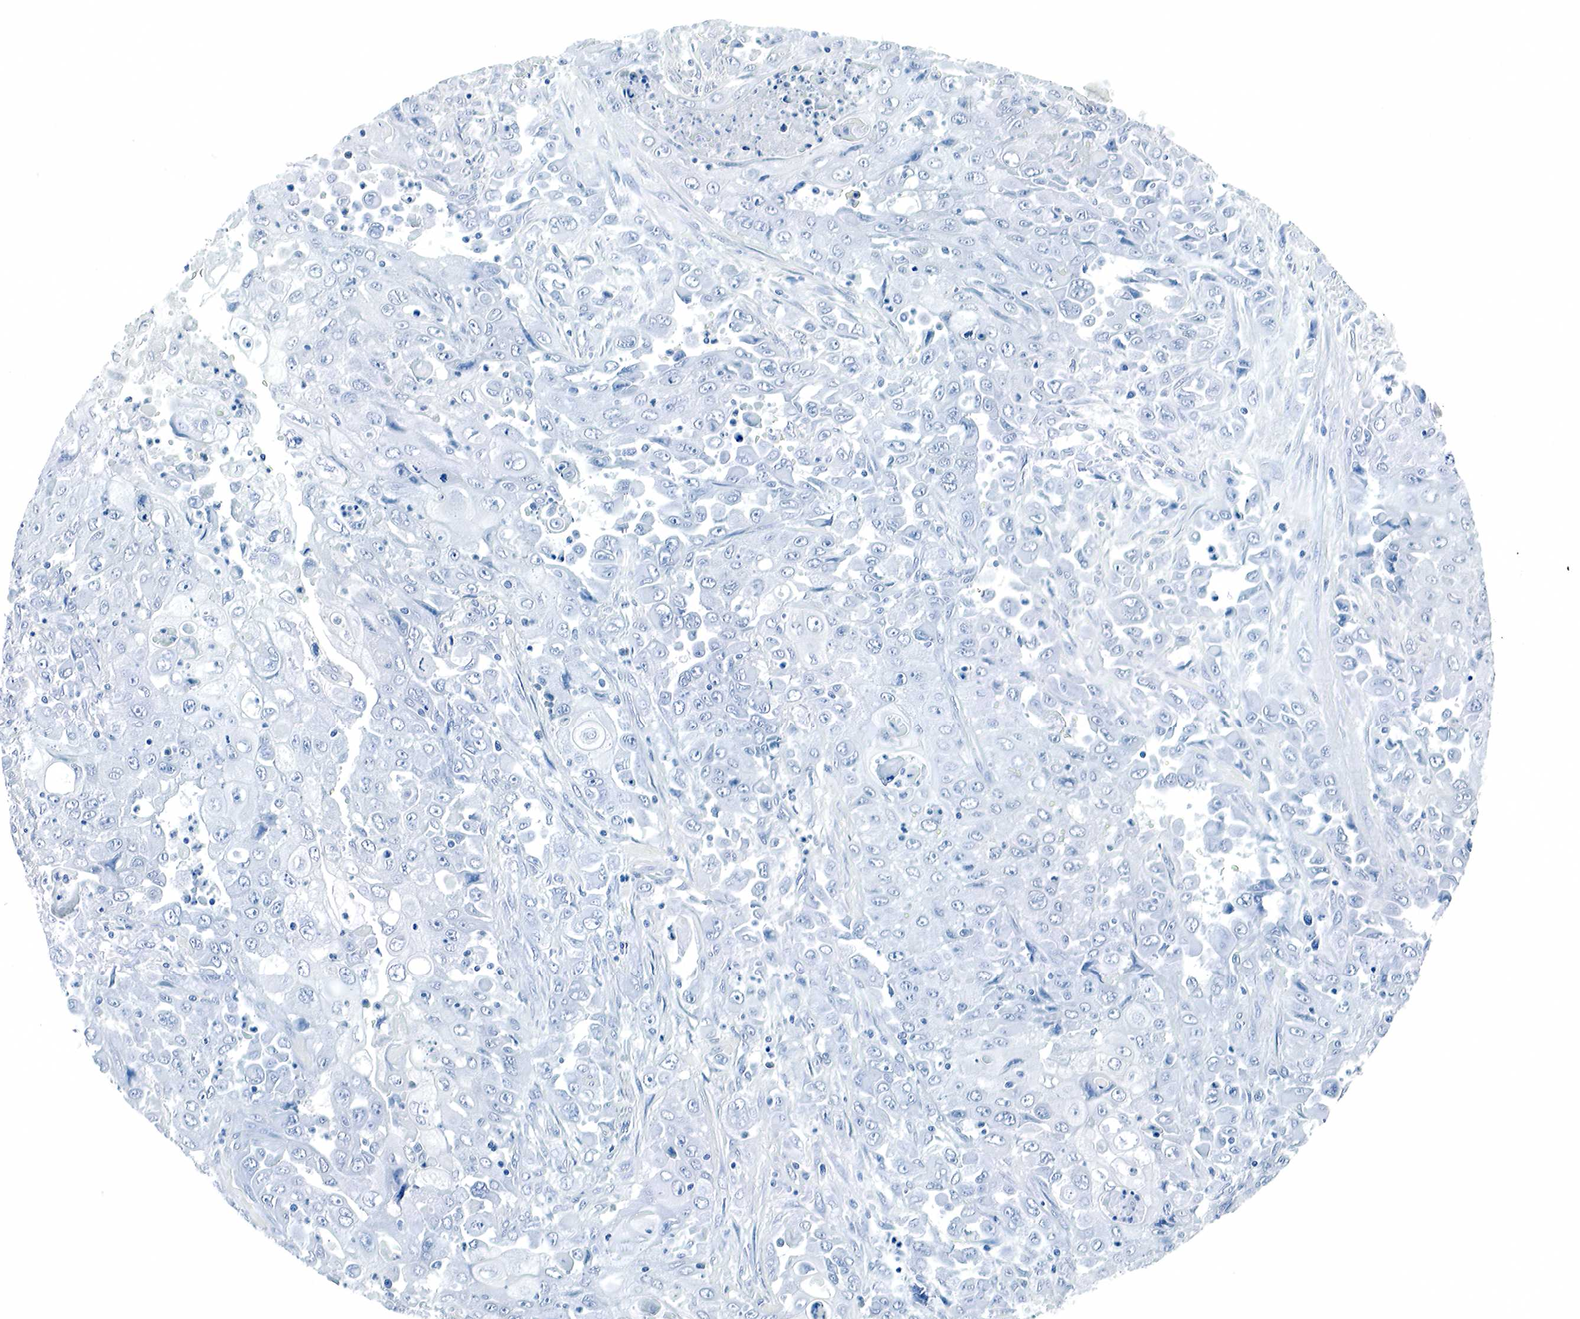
{"staining": {"intensity": "negative", "quantity": "none", "location": "none"}, "tissue": "pancreatic cancer", "cell_type": "Tumor cells", "image_type": "cancer", "snomed": [{"axis": "morphology", "description": "Adenocarcinoma, NOS"}, {"axis": "topography", "description": "Pancreas"}], "caption": "Immunohistochemistry (IHC) of human pancreatic cancer shows no staining in tumor cells.", "gene": "GAST", "patient": {"sex": "female", "age": 66}}